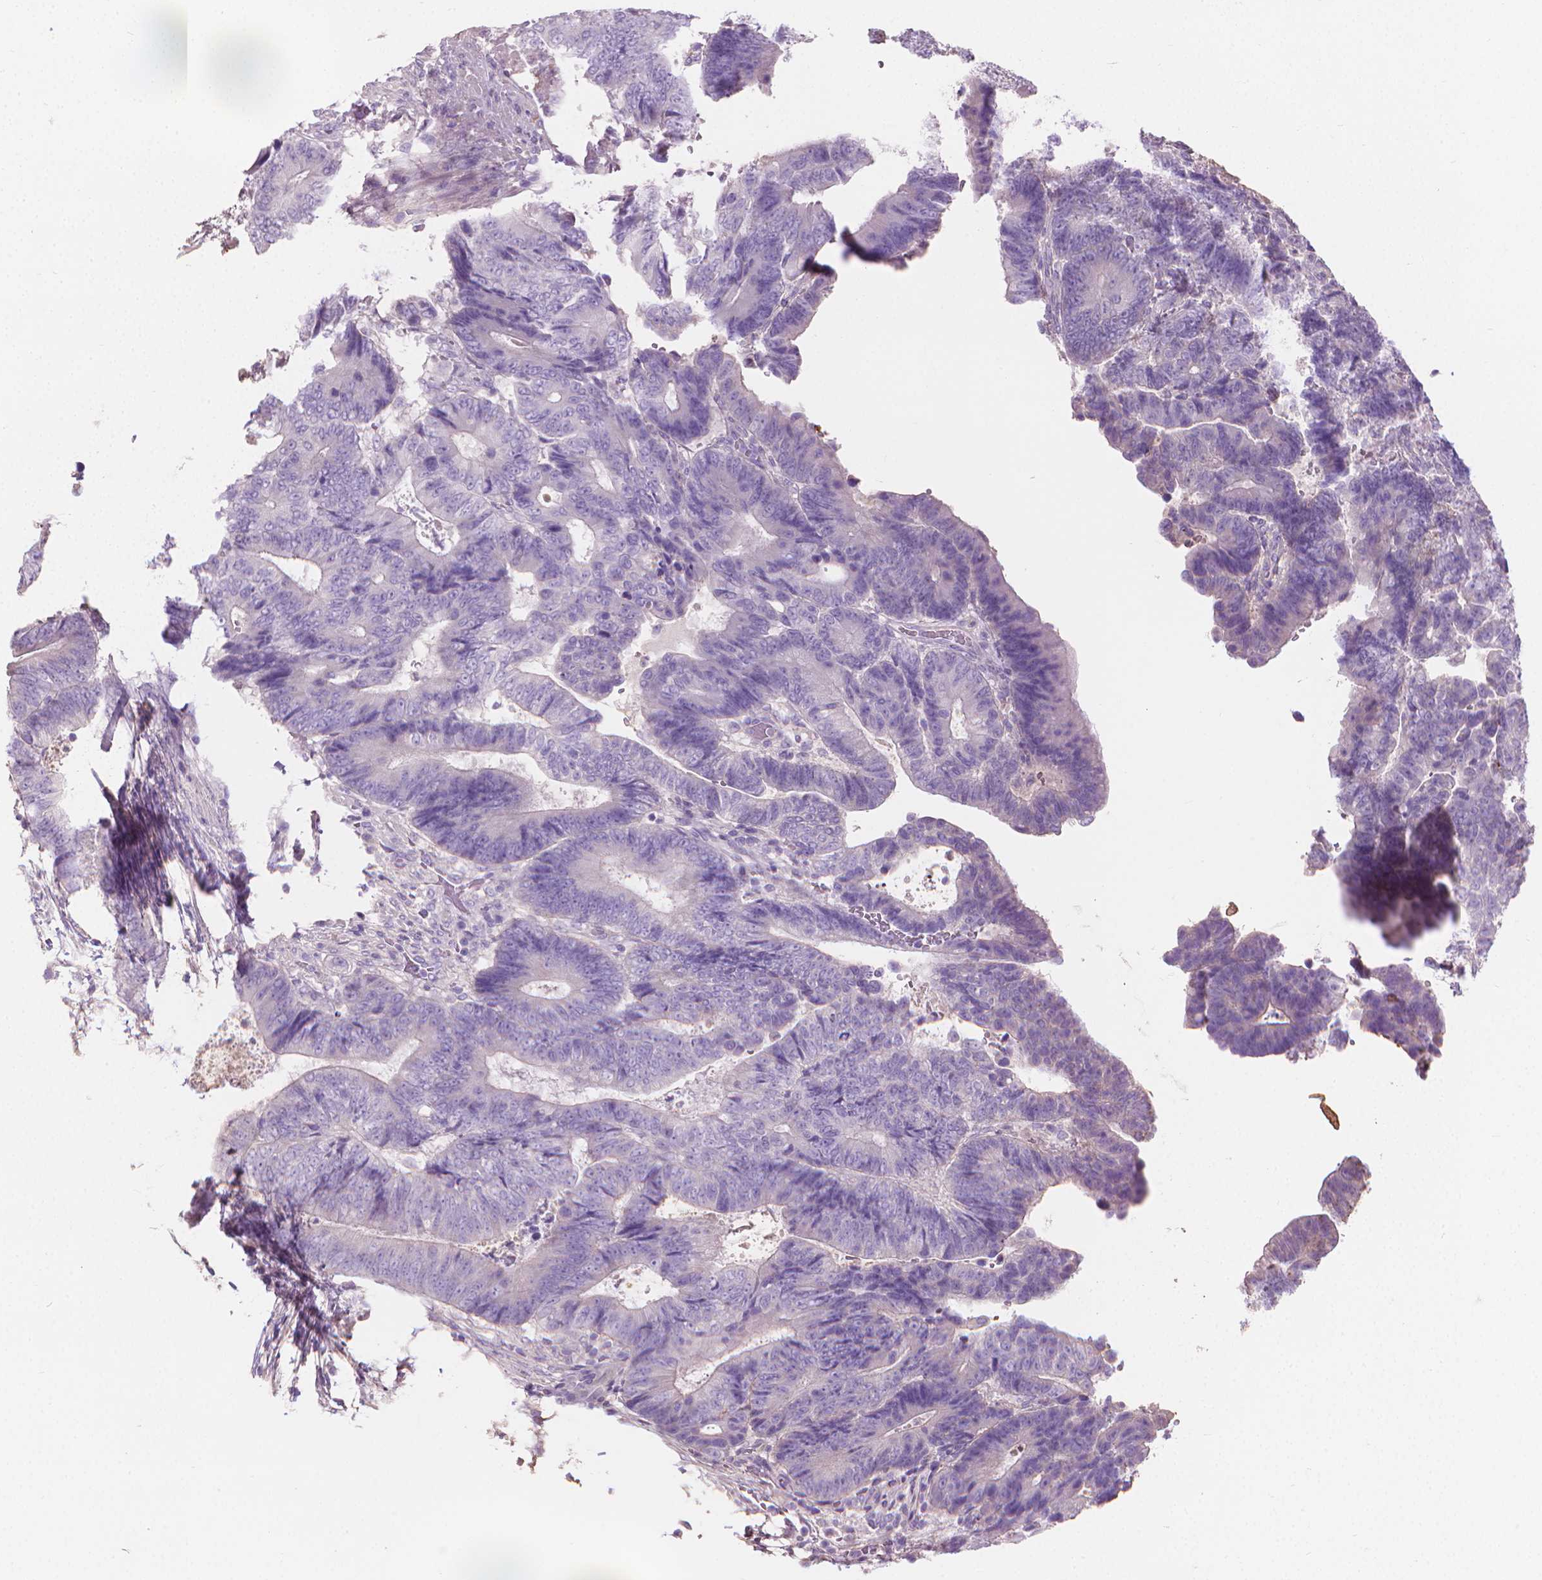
{"staining": {"intensity": "negative", "quantity": "none", "location": "none"}, "tissue": "colorectal cancer", "cell_type": "Tumor cells", "image_type": "cancer", "snomed": [{"axis": "morphology", "description": "Adenocarcinoma, NOS"}, {"axis": "topography", "description": "Colon"}], "caption": "DAB immunohistochemical staining of human colorectal cancer shows no significant staining in tumor cells.", "gene": "CABCOCO1", "patient": {"sex": "female", "age": 48}}